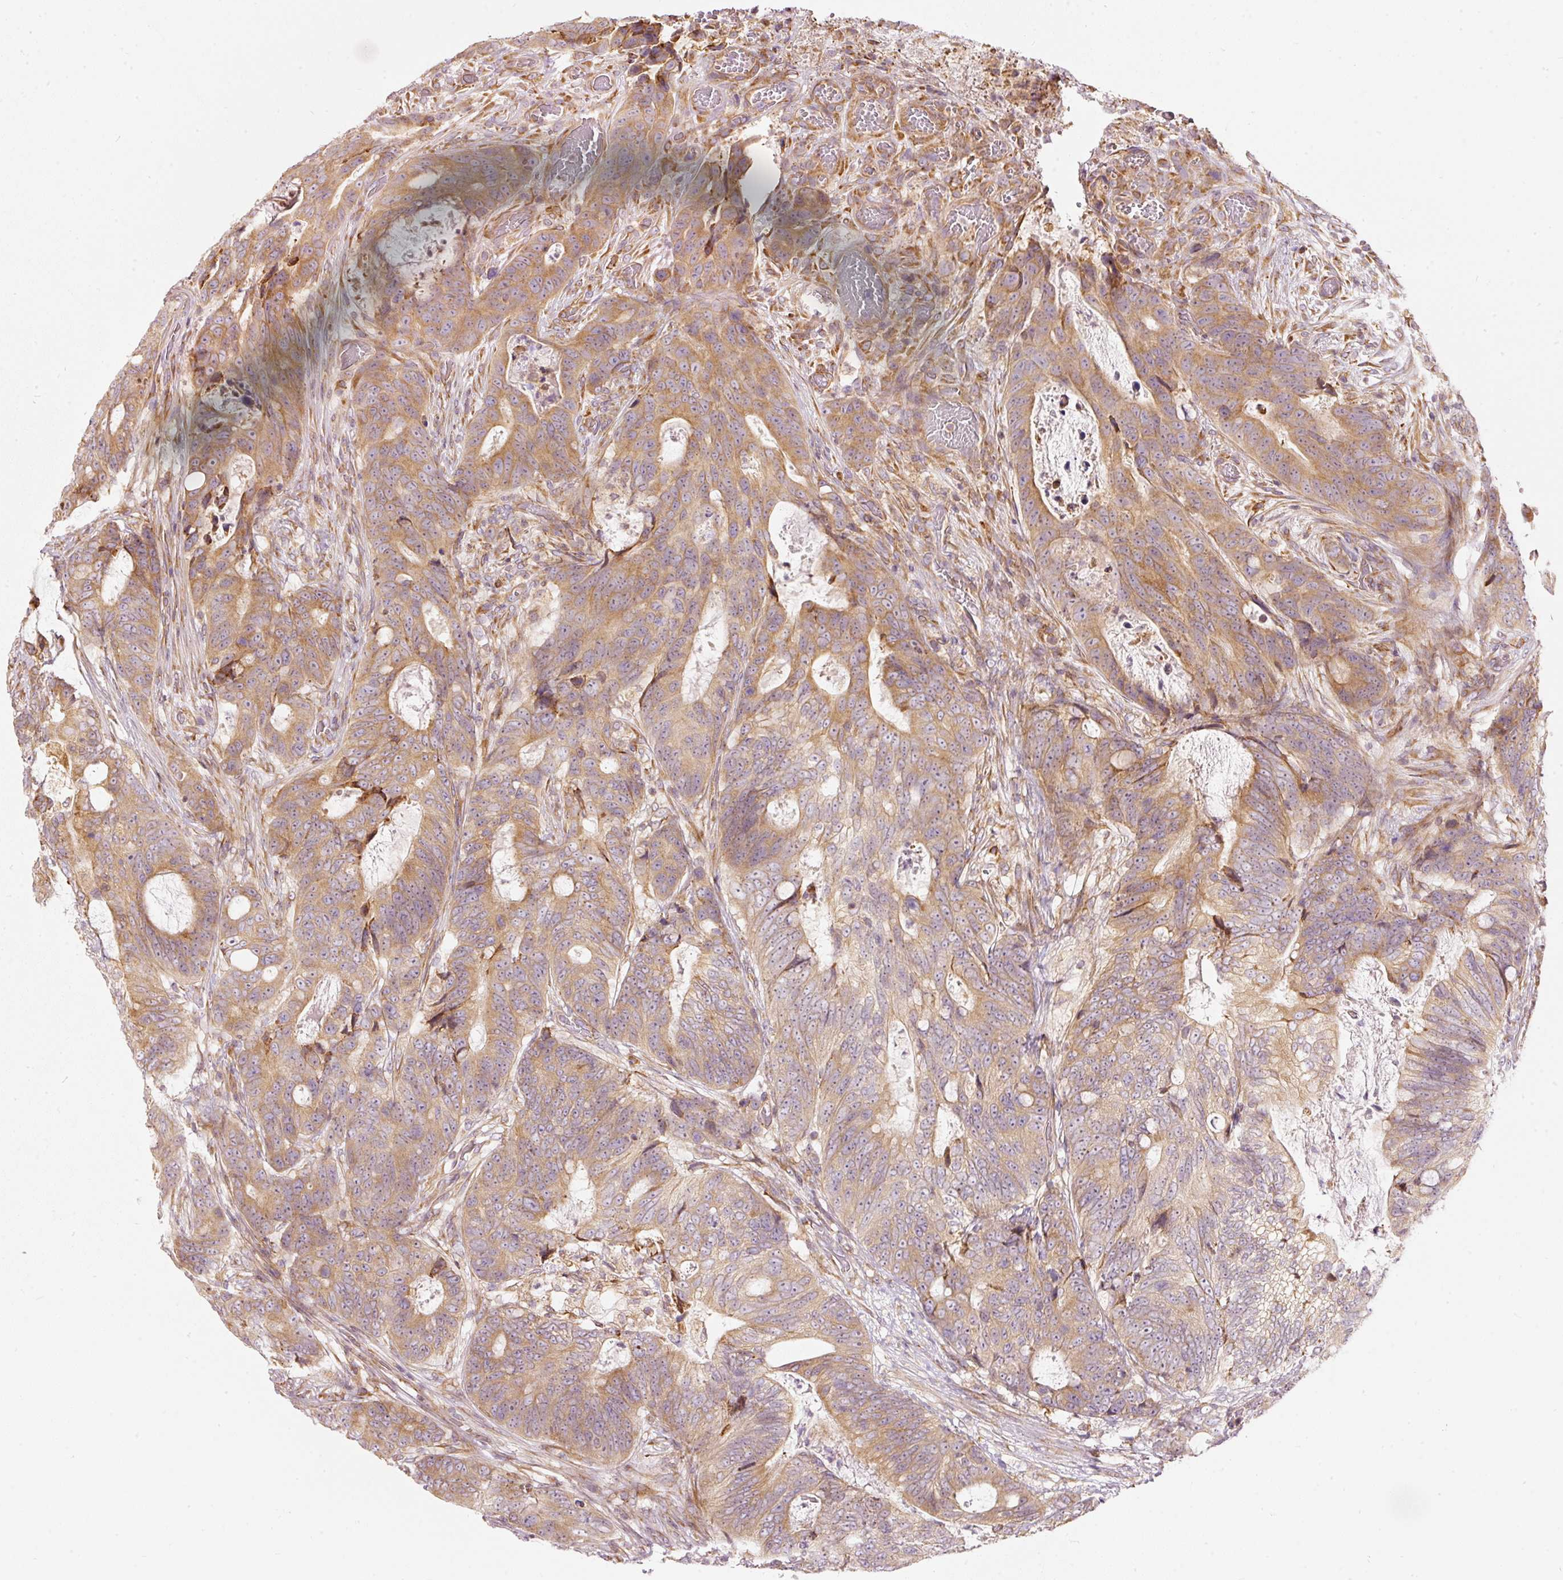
{"staining": {"intensity": "moderate", "quantity": ">75%", "location": "cytoplasmic/membranous"}, "tissue": "colorectal cancer", "cell_type": "Tumor cells", "image_type": "cancer", "snomed": [{"axis": "morphology", "description": "Adenocarcinoma, NOS"}, {"axis": "topography", "description": "Colon"}], "caption": "Protein expression analysis of human adenocarcinoma (colorectal) reveals moderate cytoplasmic/membranous staining in approximately >75% of tumor cells. The staining was performed using DAB (3,3'-diaminobenzidine) to visualize the protein expression in brown, while the nuclei were stained in blue with hematoxylin (Magnification: 20x).", "gene": "SNAPC5", "patient": {"sex": "female", "age": 82}}